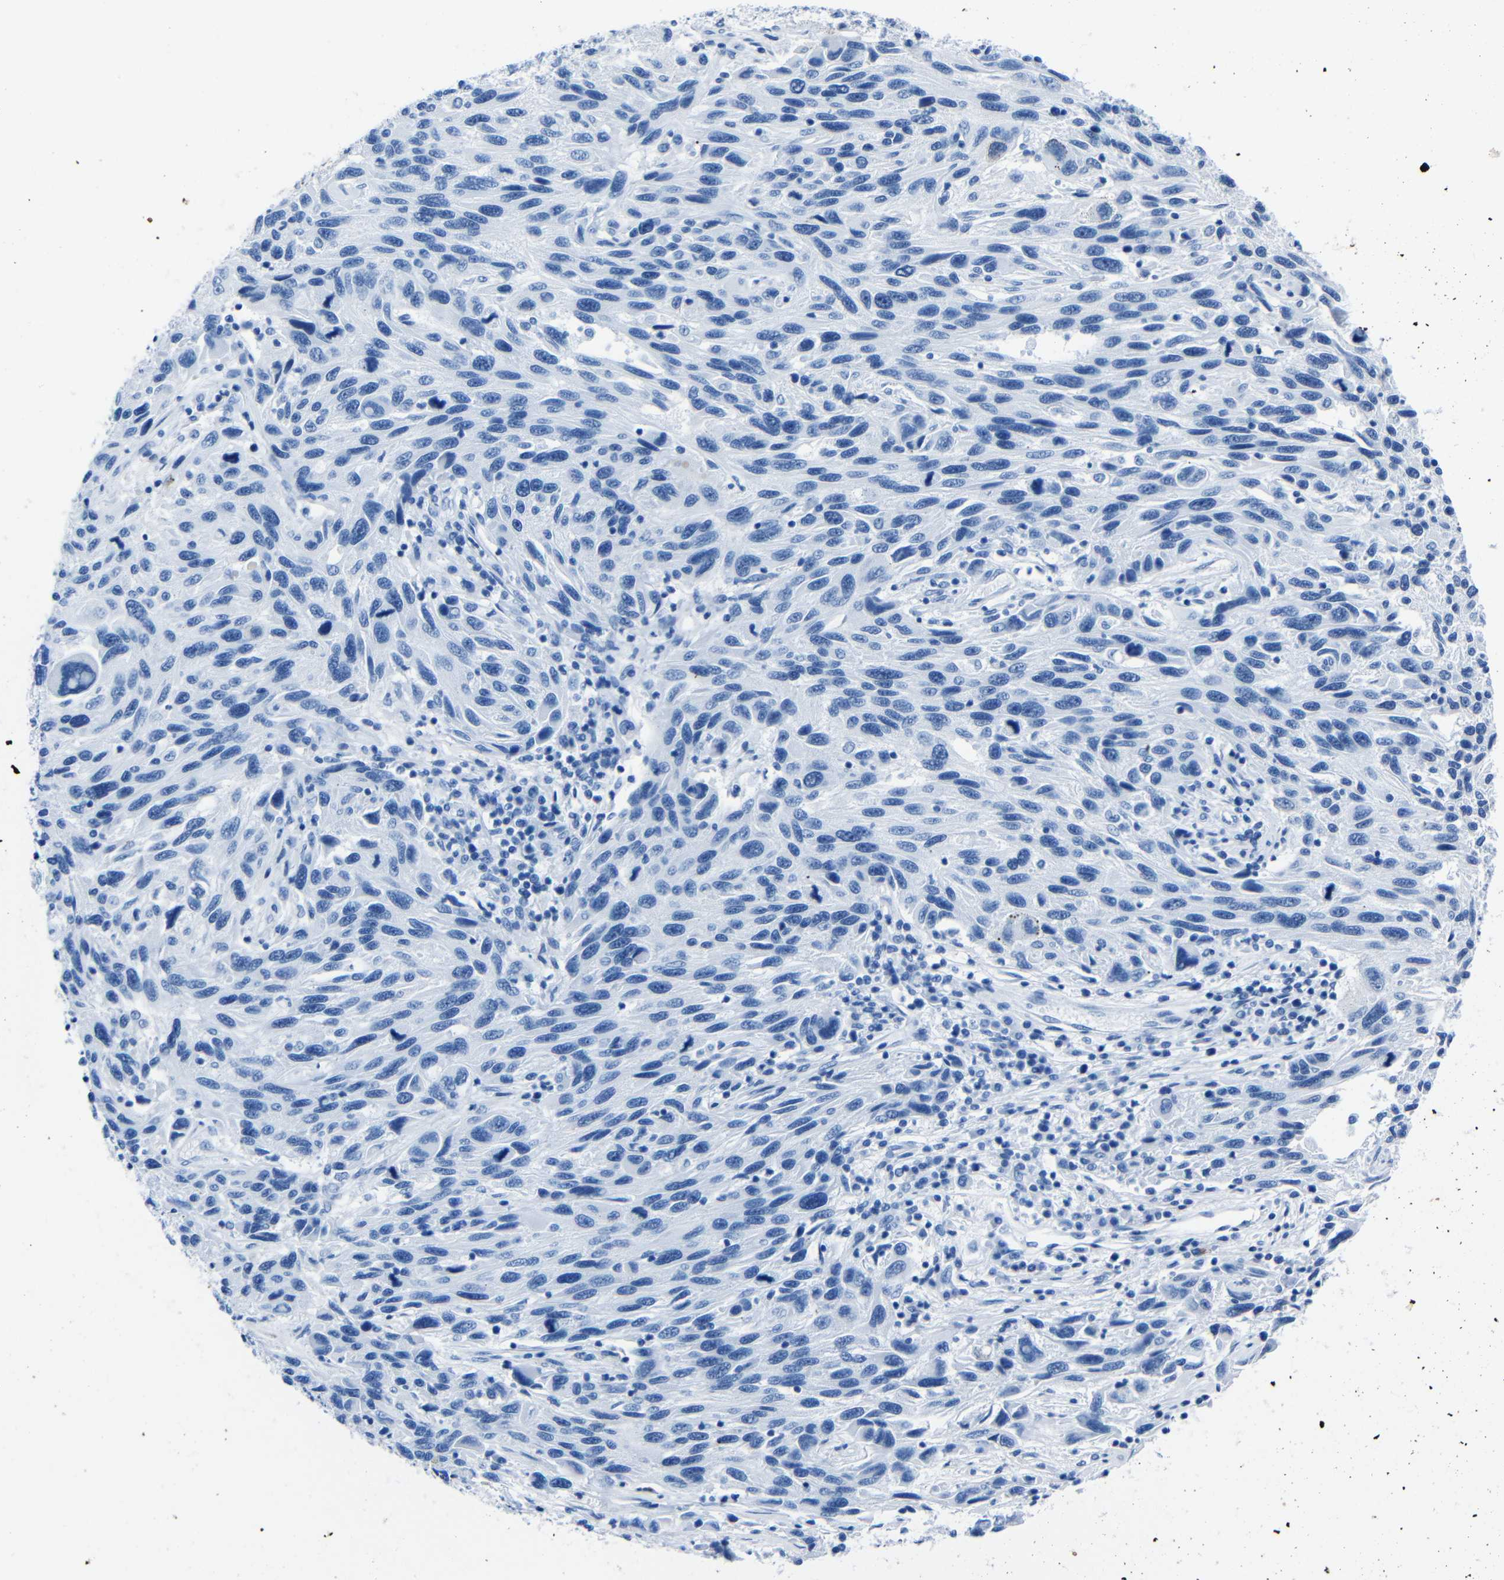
{"staining": {"intensity": "negative", "quantity": "none", "location": "none"}, "tissue": "melanoma", "cell_type": "Tumor cells", "image_type": "cancer", "snomed": [{"axis": "morphology", "description": "Malignant melanoma, NOS"}, {"axis": "topography", "description": "Skin"}], "caption": "Malignant melanoma was stained to show a protein in brown. There is no significant positivity in tumor cells.", "gene": "CLDN11", "patient": {"sex": "male", "age": 53}}